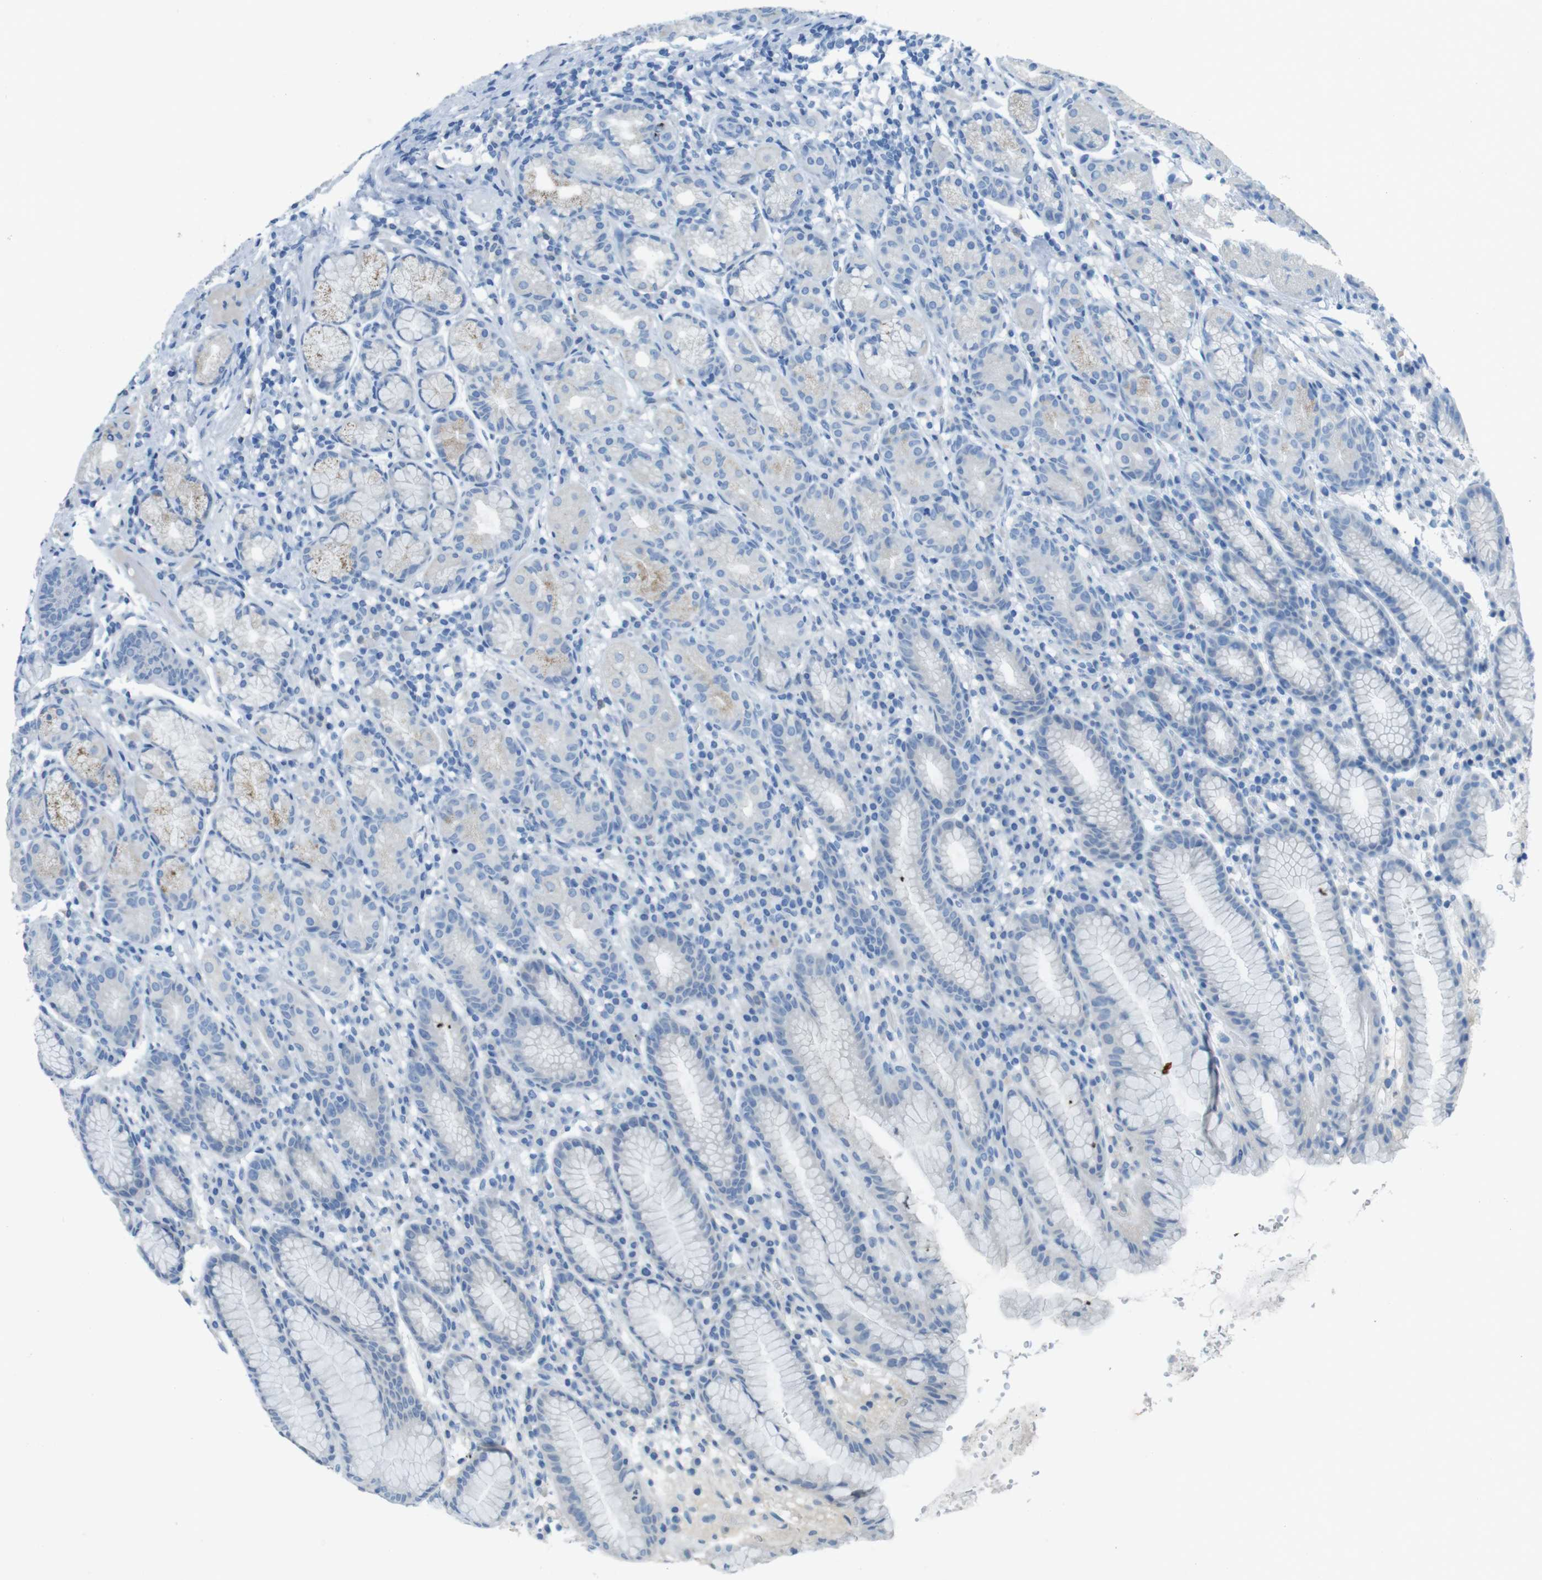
{"staining": {"intensity": "negative", "quantity": "none", "location": "none"}, "tissue": "stomach", "cell_type": "Glandular cells", "image_type": "normal", "snomed": [{"axis": "morphology", "description": "Normal tissue, NOS"}, {"axis": "topography", "description": "Stomach, lower"}], "caption": "Immunohistochemistry histopathology image of unremarkable human stomach stained for a protein (brown), which exhibits no staining in glandular cells.", "gene": "CD320", "patient": {"sex": "male", "age": 52}}